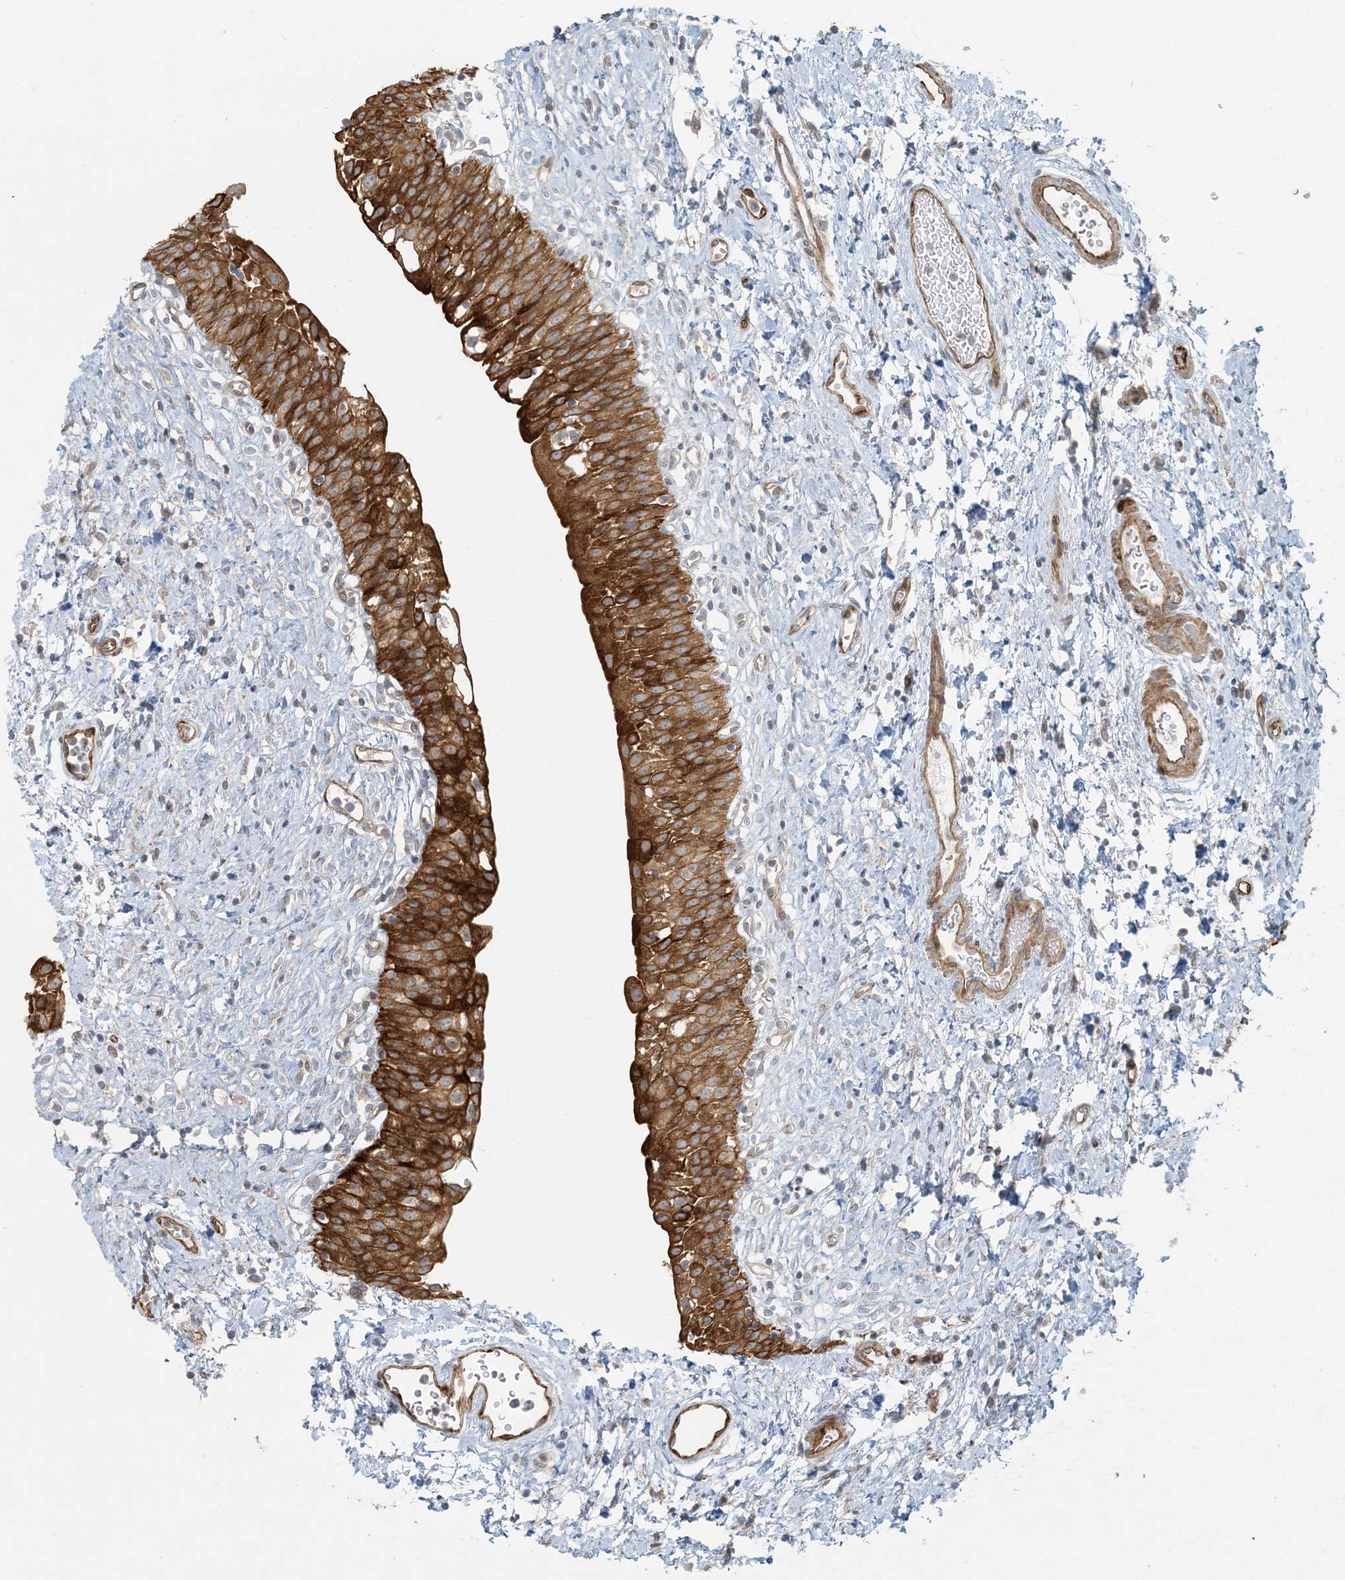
{"staining": {"intensity": "strong", "quantity": ">75%", "location": "cytoplasmic/membranous"}, "tissue": "urinary bladder", "cell_type": "Urothelial cells", "image_type": "normal", "snomed": [{"axis": "morphology", "description": "Normal tissue, NOS"}, {"axis": "topography", "description": "Urinary bladder"}], "caption": "A photomicrograph showing strong cytoplasmic/membranous positivity in about >75% of urothelial cells in unremarkable urinary bladder, as visualized by brown immunohistochemical staining.", "gene": "BCORL1", "patient": {"sex": "male", "age": 51}}